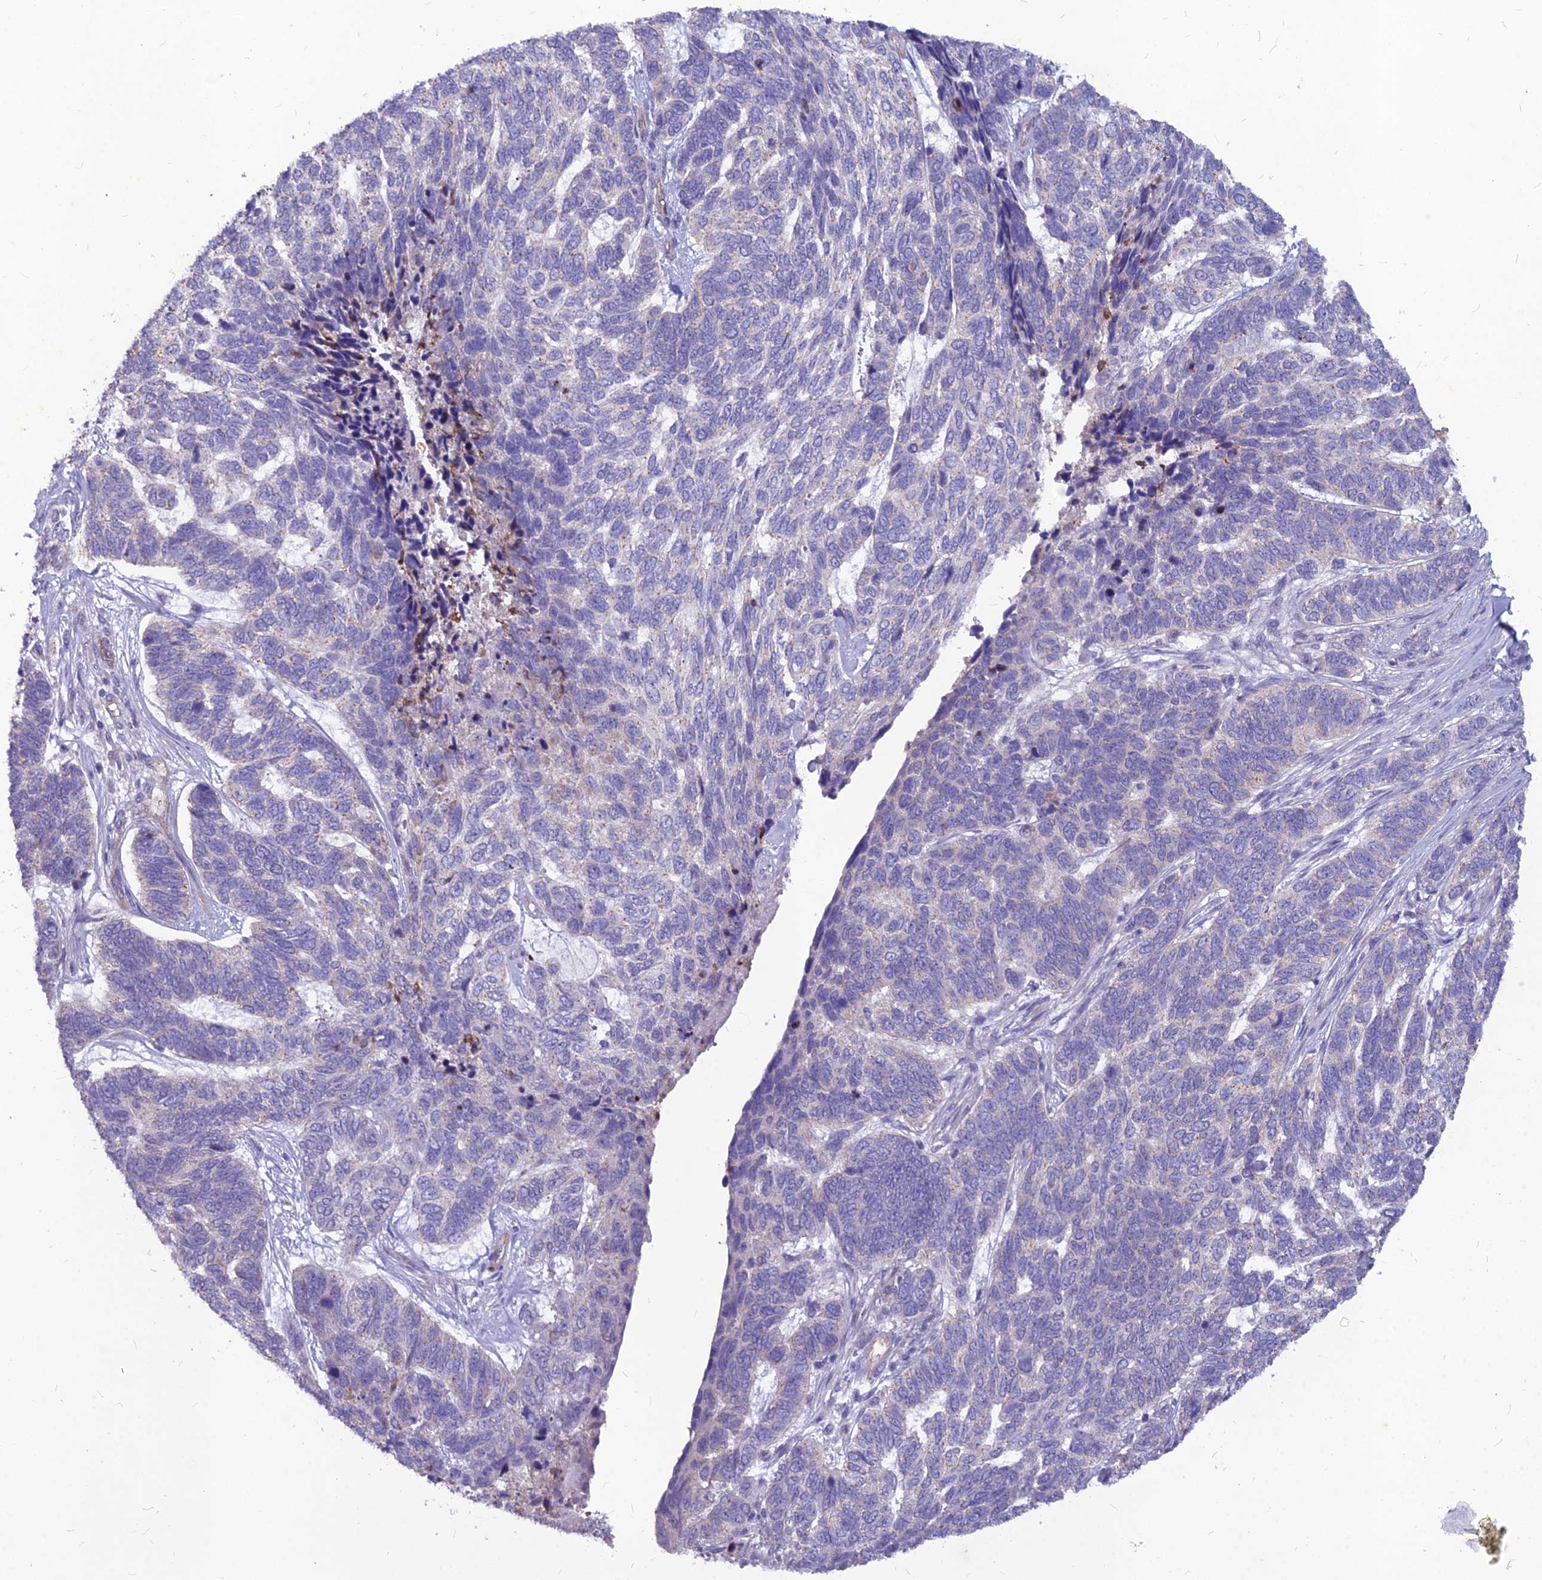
{"staining": {"intensity": "negative", "quantity": "none", "location": "none"}, "tissue": "skin cancer", "cell_type": "Tumor cells", "image_type": "cancer", "snomed": [{"axis": "morphology", "description": "Basal cell carcinoma"}, {"axis": "topography", "description": "Skin"}], "caption": "This image is of skin cancer stained with immunohistochemistry (IHC) to label a protein in brown with the nuclei are counter-stained blue. There is no staining in tumor cells.", "gene": "PCED1B", "patient": {"sex": "female", "age": 65}}